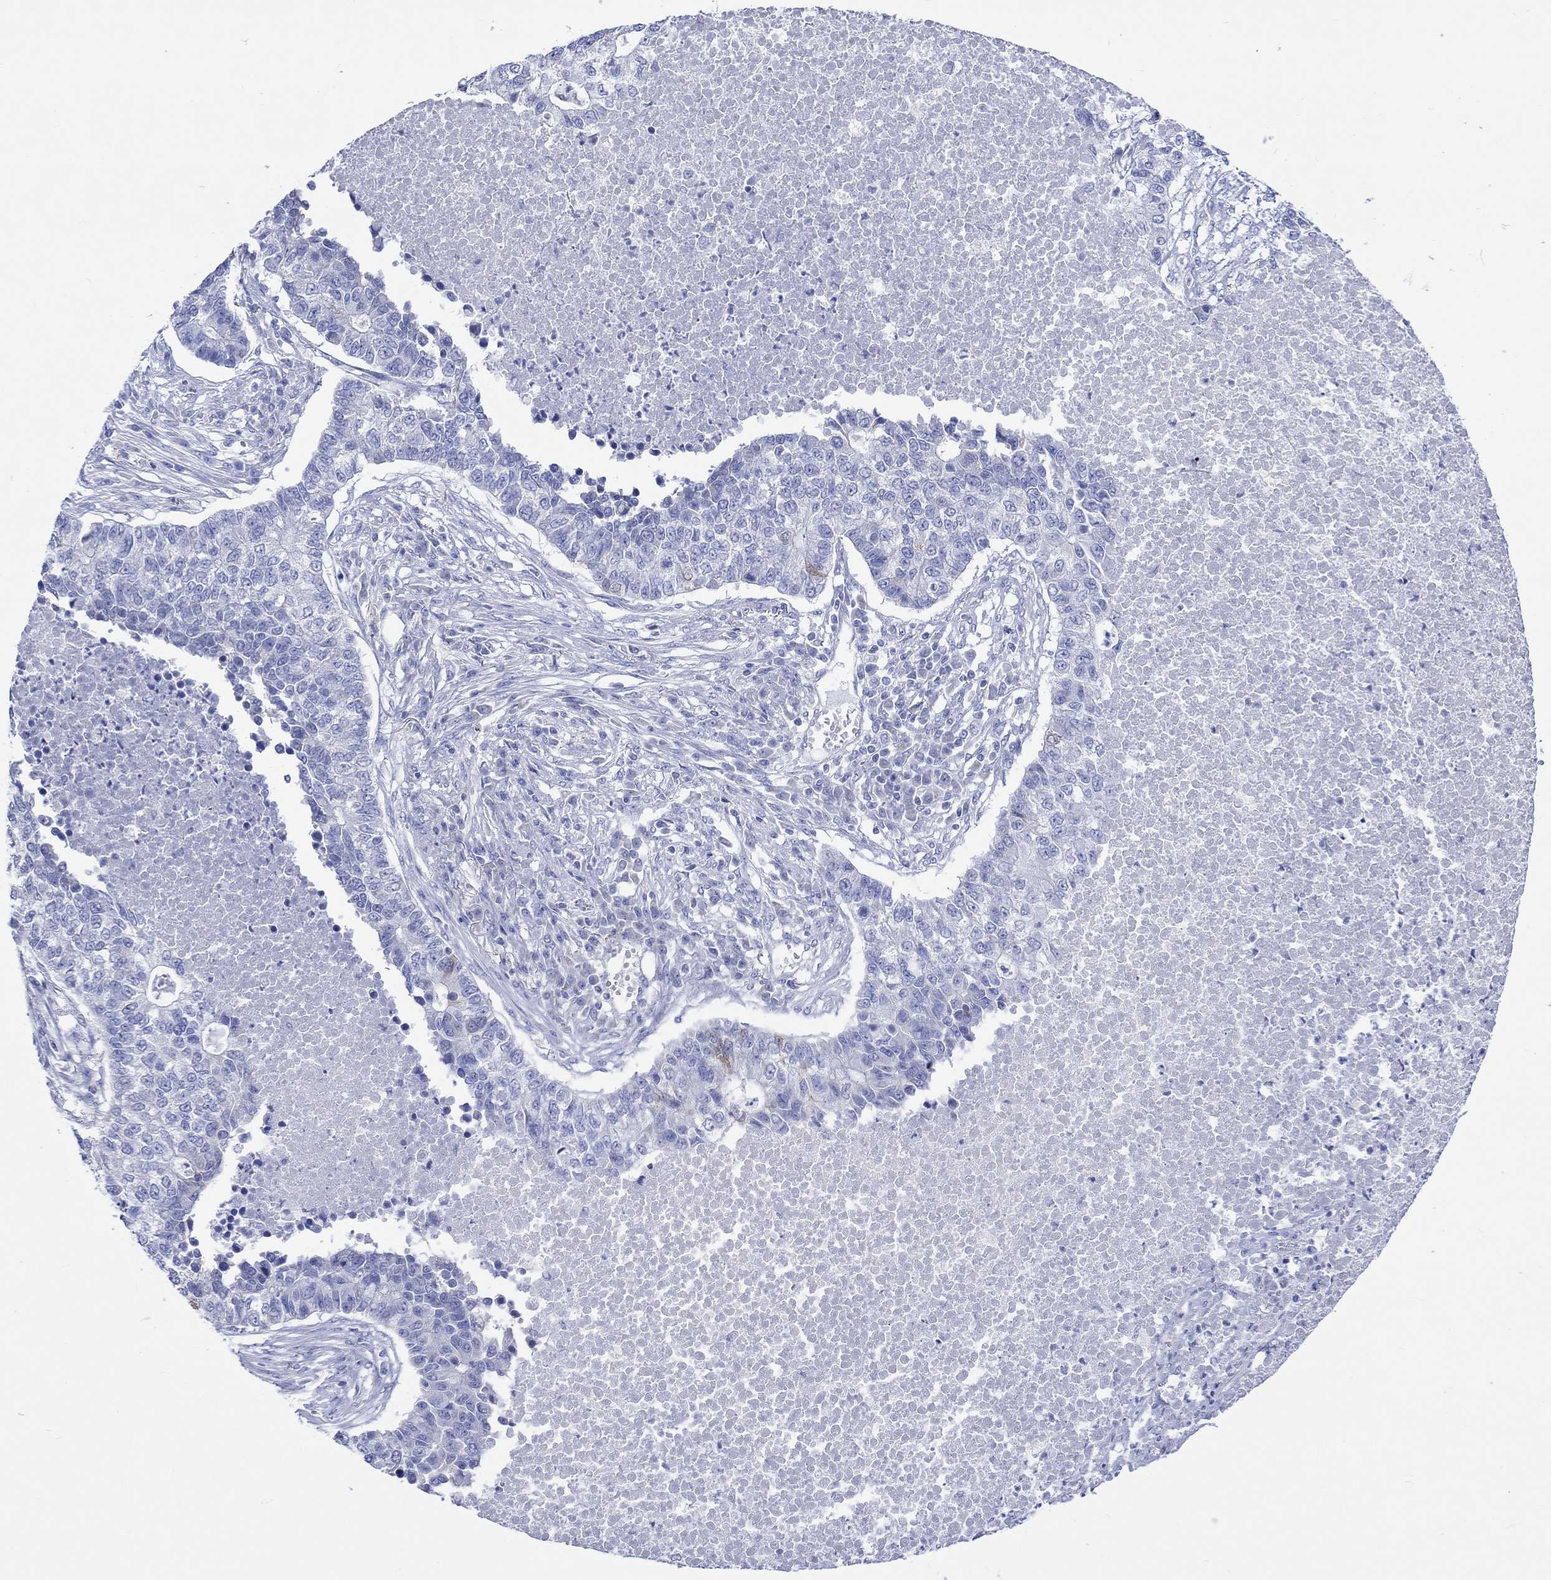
{"staining": {"intensity": "negative", "quantity": "none", "location": "none"}, "tissue": "lung cancer", "cell_type": "Tumor cells", "image_type": "cancer", "snomed": [{"axis": "morphology", "description": "Adenocarcinoma, NOS"}, {"axis": "topography", "description": "Lung"}], "caption": "Tumor cells show no significant protein positivity in adenocarcinoma (lung). (Brightfield microscopy of DAB immunohistochemistry (IHC) at high magnification).", "gene": "CPLX2", "patient": {"sex": "male", "age": 57}}